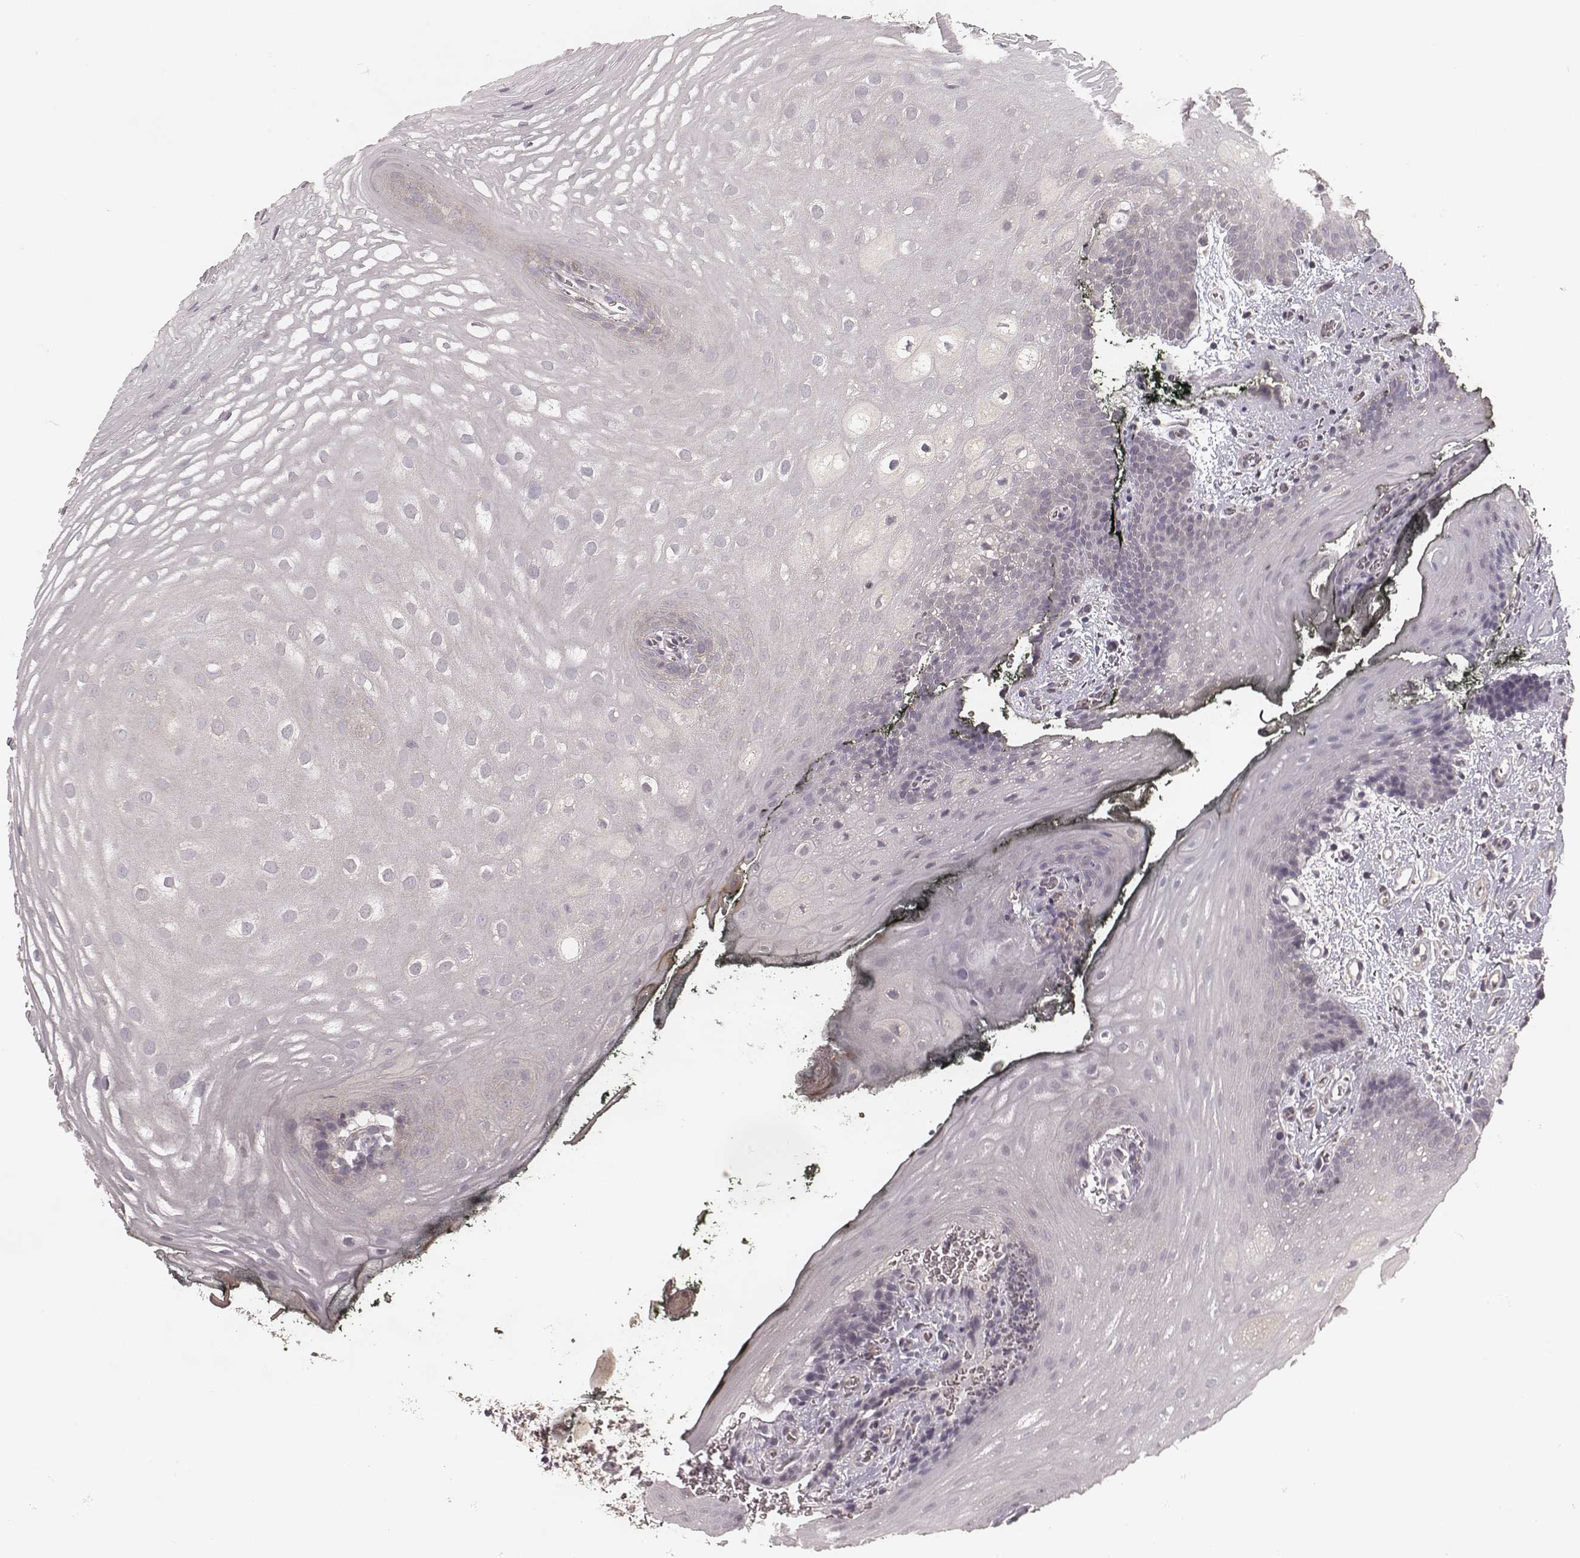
{"staining": {"intensity": "negative", "quantity": "none", "location": "none"}, "tissue": "oral mucosa", "cell_type": "Squamous epithelial cells", "image_type": "normal", "snomed": [{"axis": "morphology", "description": "Normal tissue, NOS"}, {"axis": "topography", "description": "Oral tissue"}, {"axis": "topography", "description": "Head-Neck"}], "caption": "Immunohistochemical staining of normal human oral mucosa exhibits no significant positivity in squamous epithelial cells.", "gene": "CARS1", "patient": {"sex": "male", "age": 65}}